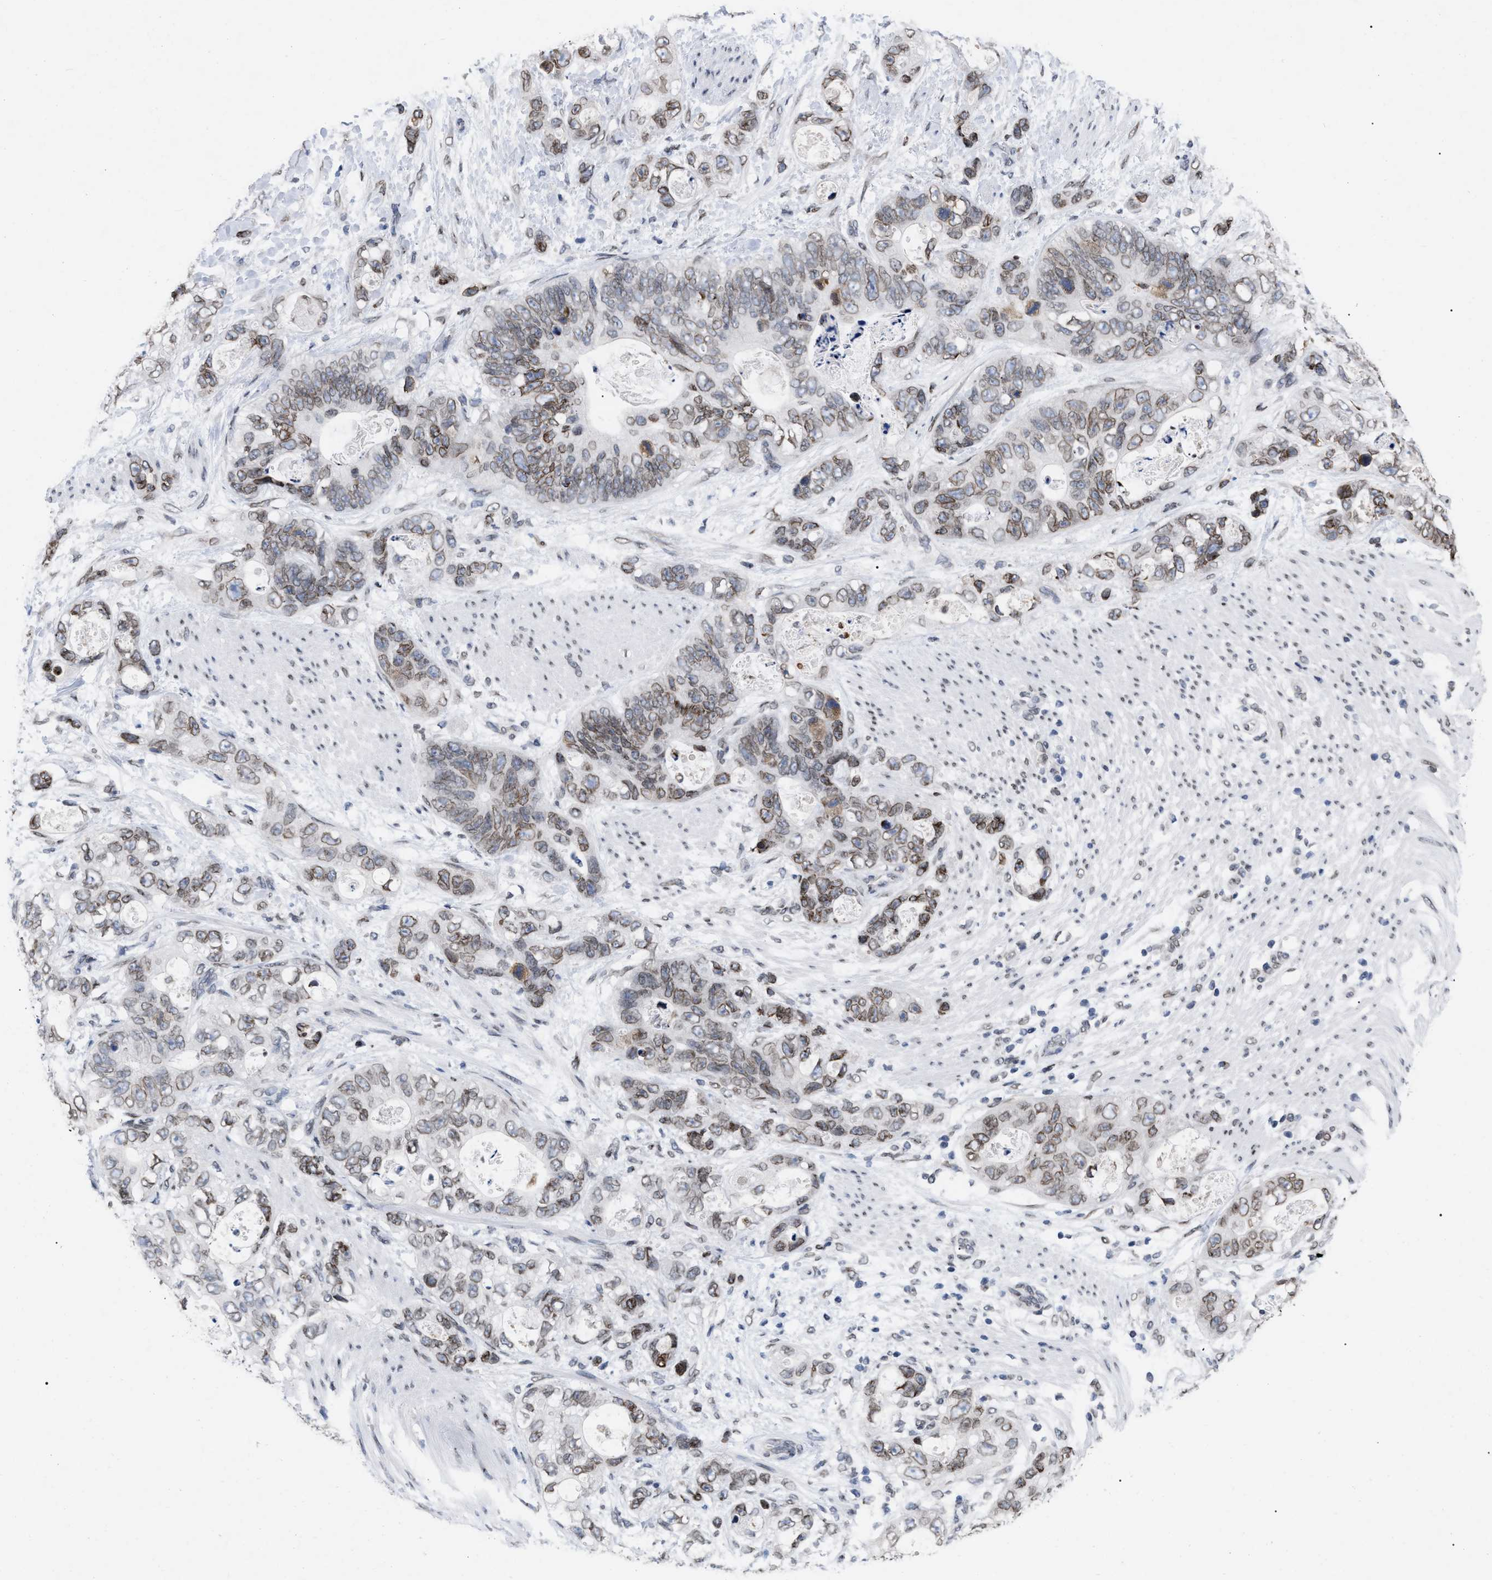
{"staining": {"intensity": "moderate", "quantity": ">75%", "location": "cytoplasmic/membranous,nuclear"}, "tissue": "stomach cancer", "cell_type": "Tumor cells", "image_type": "cancer", "snomed": [{"axis": "morphology", "description": "Normal tissue, NOS"}, {"axis": "morphology", "description": "Adenocarcinoma, NOS"}, {"axis": "topography", "description": "Stomach"}], "caption": "Brown immunohistochemical staining in stomach cancer (adenocarcinoma) displays moderate cytoplasmic/membranous and nuclear positivity in approximately >75% of tumor cells. (brown staining indicates protein expression, while blue staining denotes nuclei).", "gene": "TPR", "patient": {"sex": "female", "age": 89}}